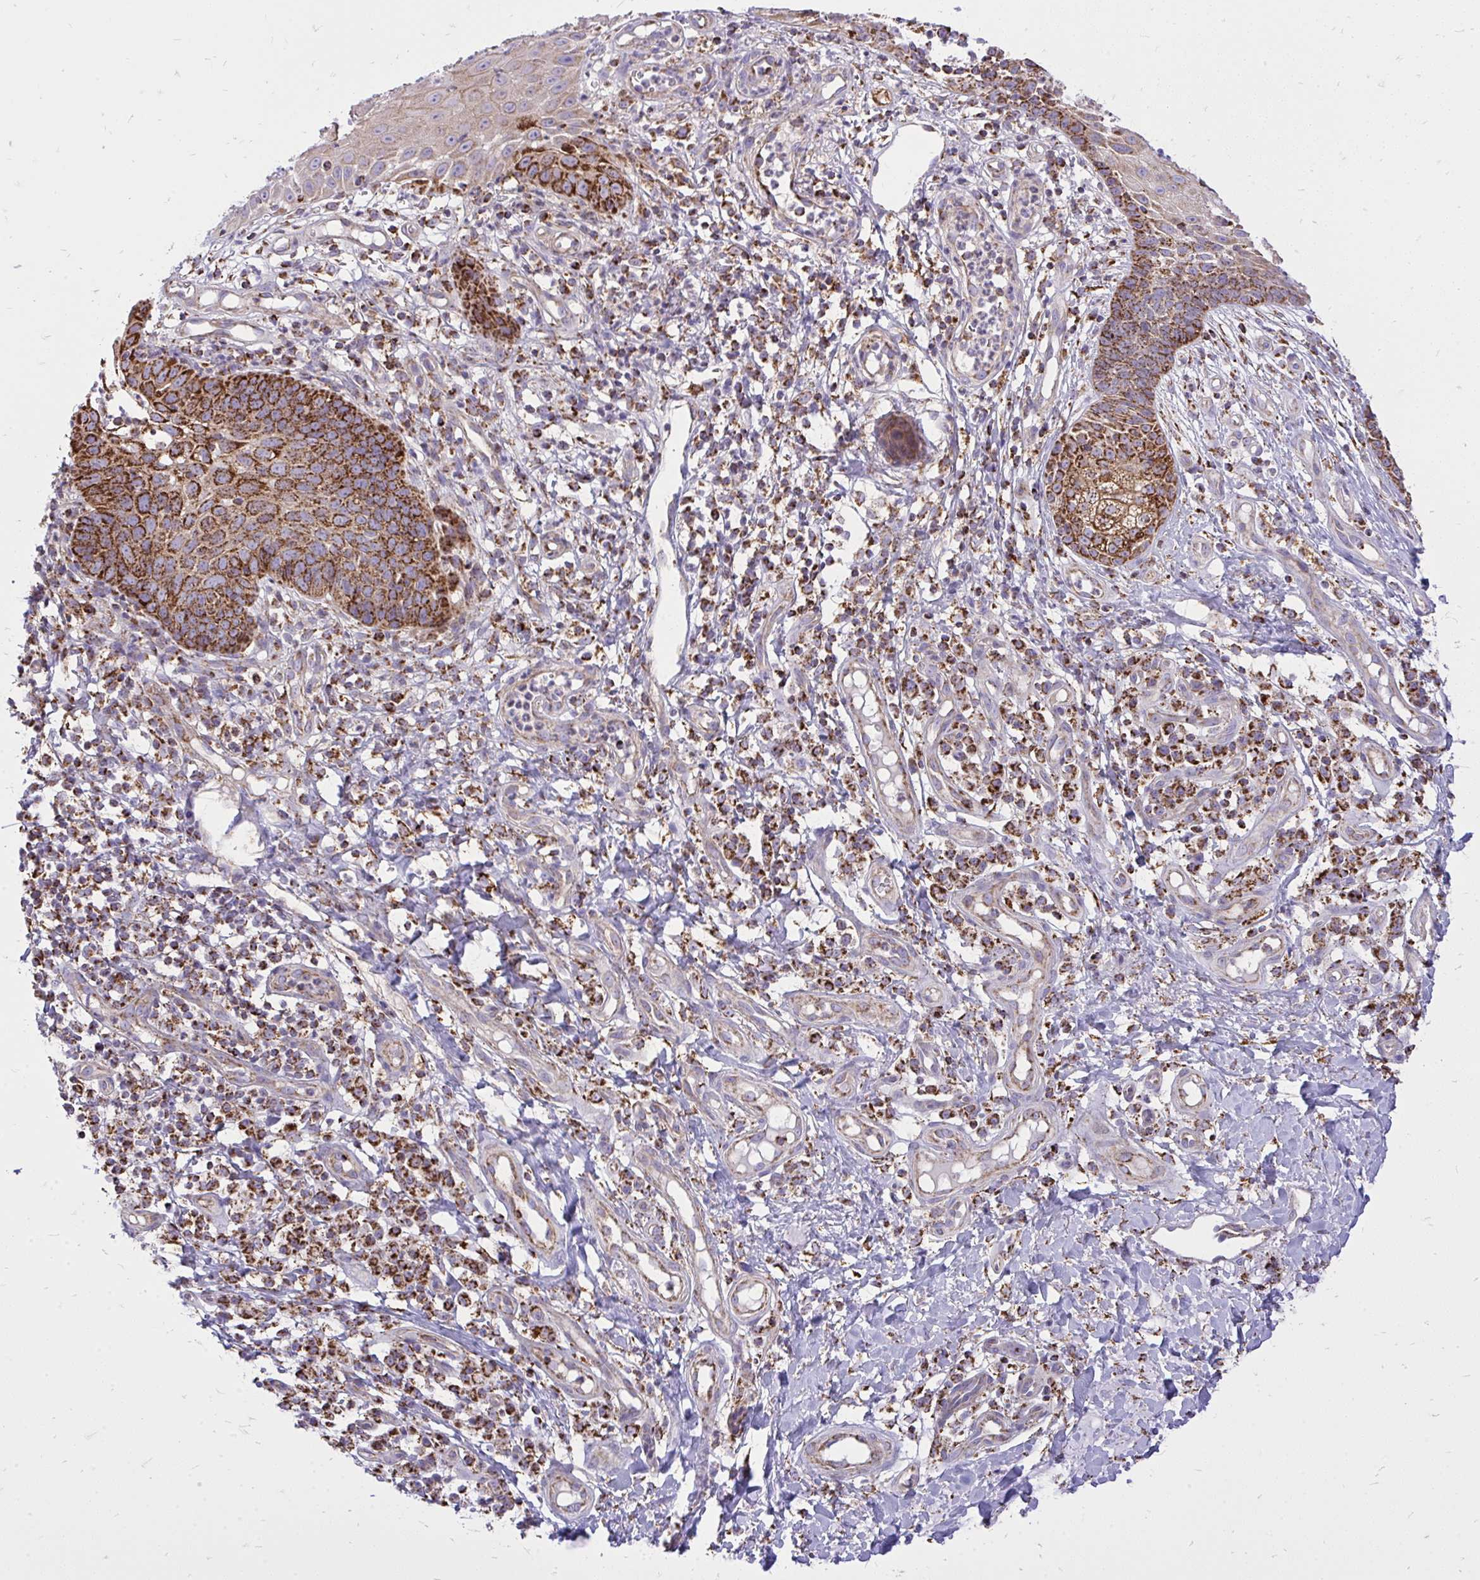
{"staining": {"intensity": "strong", "quantity": ">75%", "location": "cytoplasmic/membranous"}, "tissue": "skin cancer", "cell_type": "Tumor cells", "image_type": "cancer", "snomed": [{"axis": "morphology", "description": "Basal cell carcinoma"}, {"axis": "topography", "description": "Skin"}, {"axis": "topography", "description": "Skin of leg"}], "caption": "Human skin cancer stained with a brown dye displays strong cytoplasmic/membranous positive positivity in approximately >75% of tumor cells.", "gene": "SPTBN2", "patient": {"sex": "female", "age": 87}}